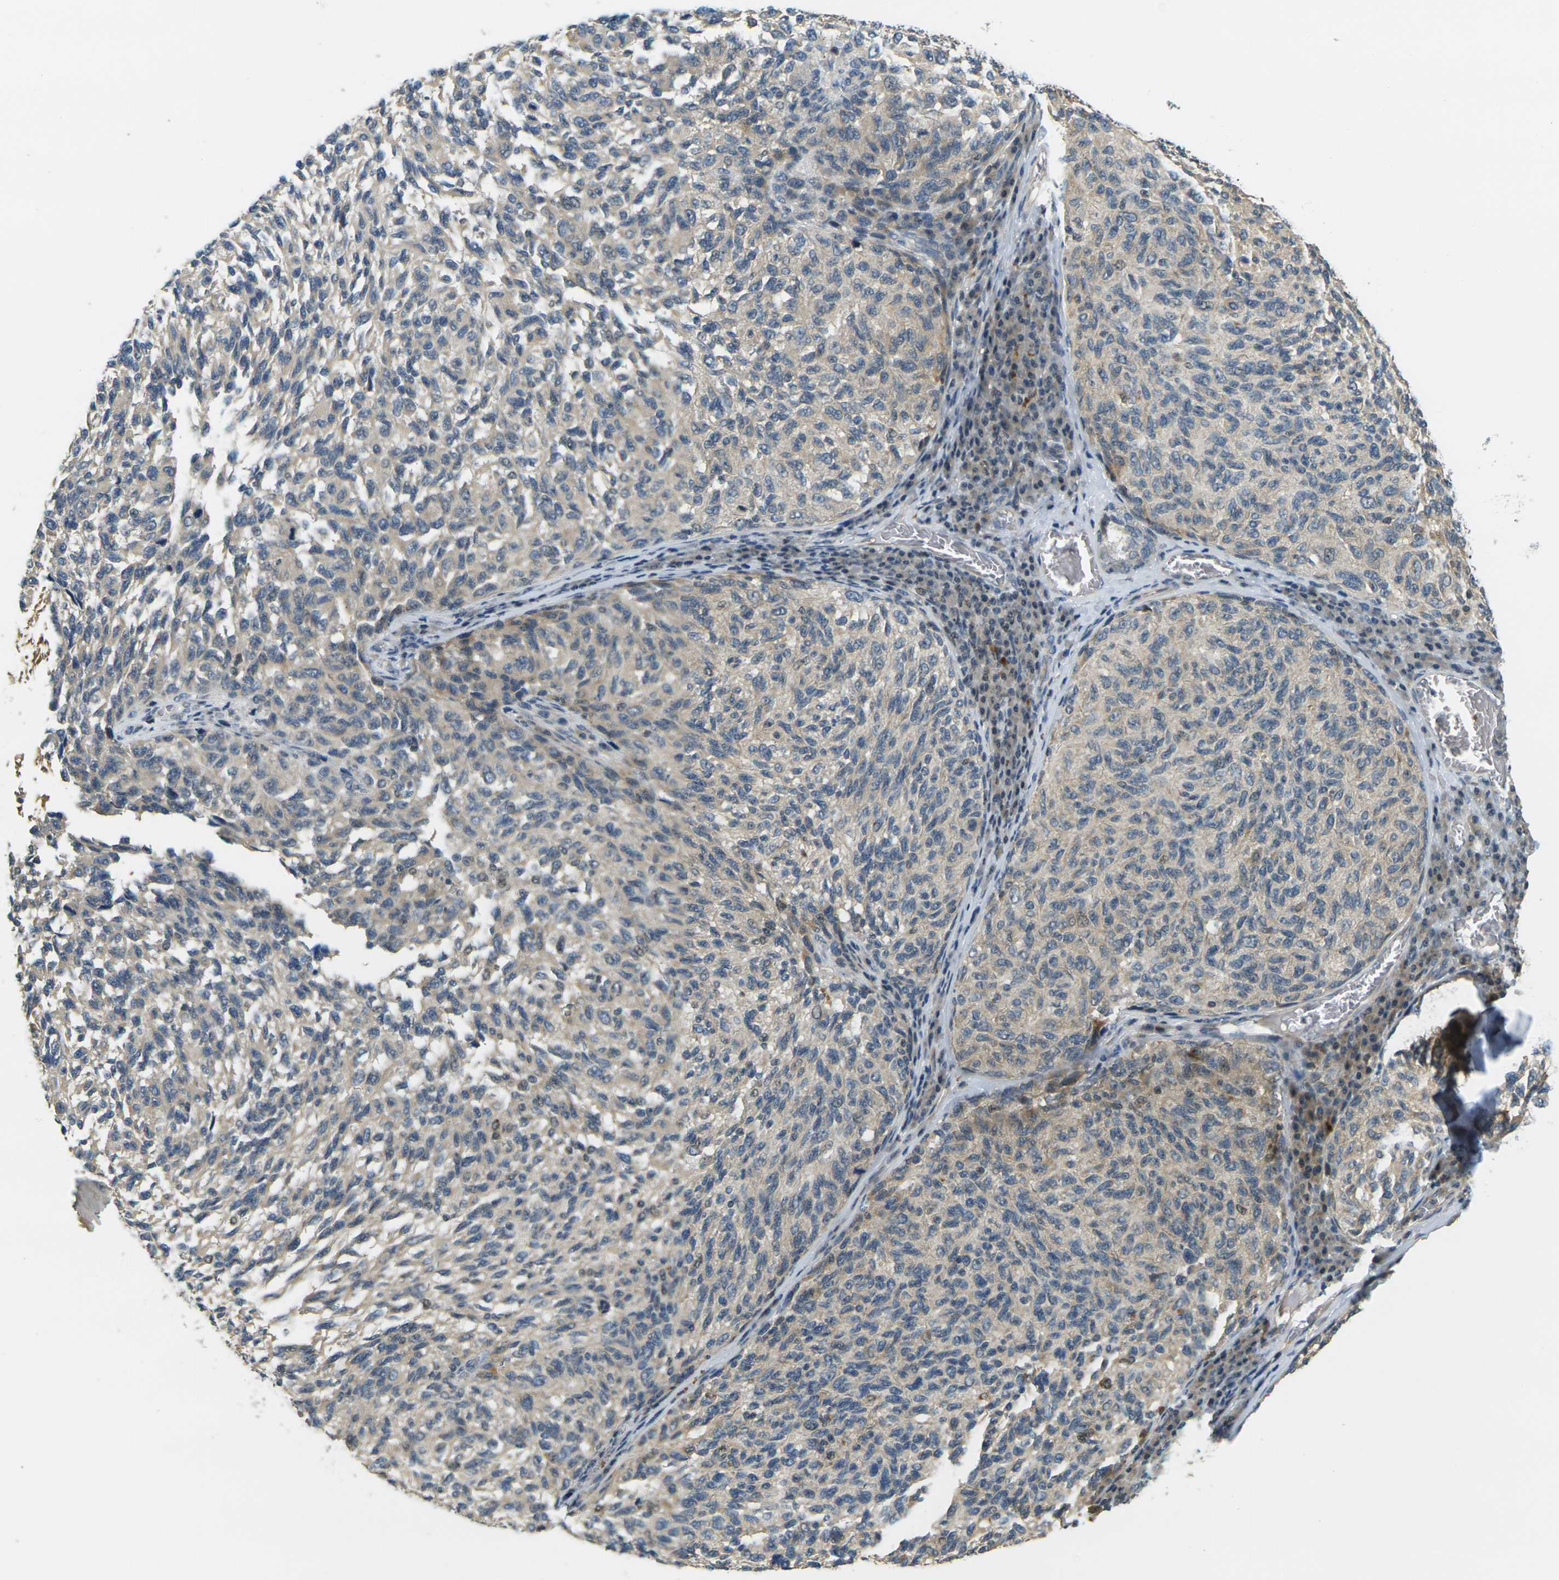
{"staining": {"intensity": "weak", "quantity": "25%-75%", "location": "cytoplasmic/membranous"}, "tissue": "melanoma", "cell_type": "Tumor cells", "image_type": "cancer", "snomed": [{"axis": "morphology", "description": "Malignant melanoma, NOS"}, {"axis": "topography", "description": "Skin"}], "caption": "Melanoma was stained to show a protein in brown. There is low levels of weak cytoplasmic/membranous staining in approximately 25%-75% of tumor cells. The staining was performed using DAB (3,3'-diaminobenzidine) to visualize the protein expression in brown, while the nuclei were stained in blue with hematoxylin (Magnification: 20x).", "gene": "KLHL8", "patient": {"sex": "female", "age": 73}}